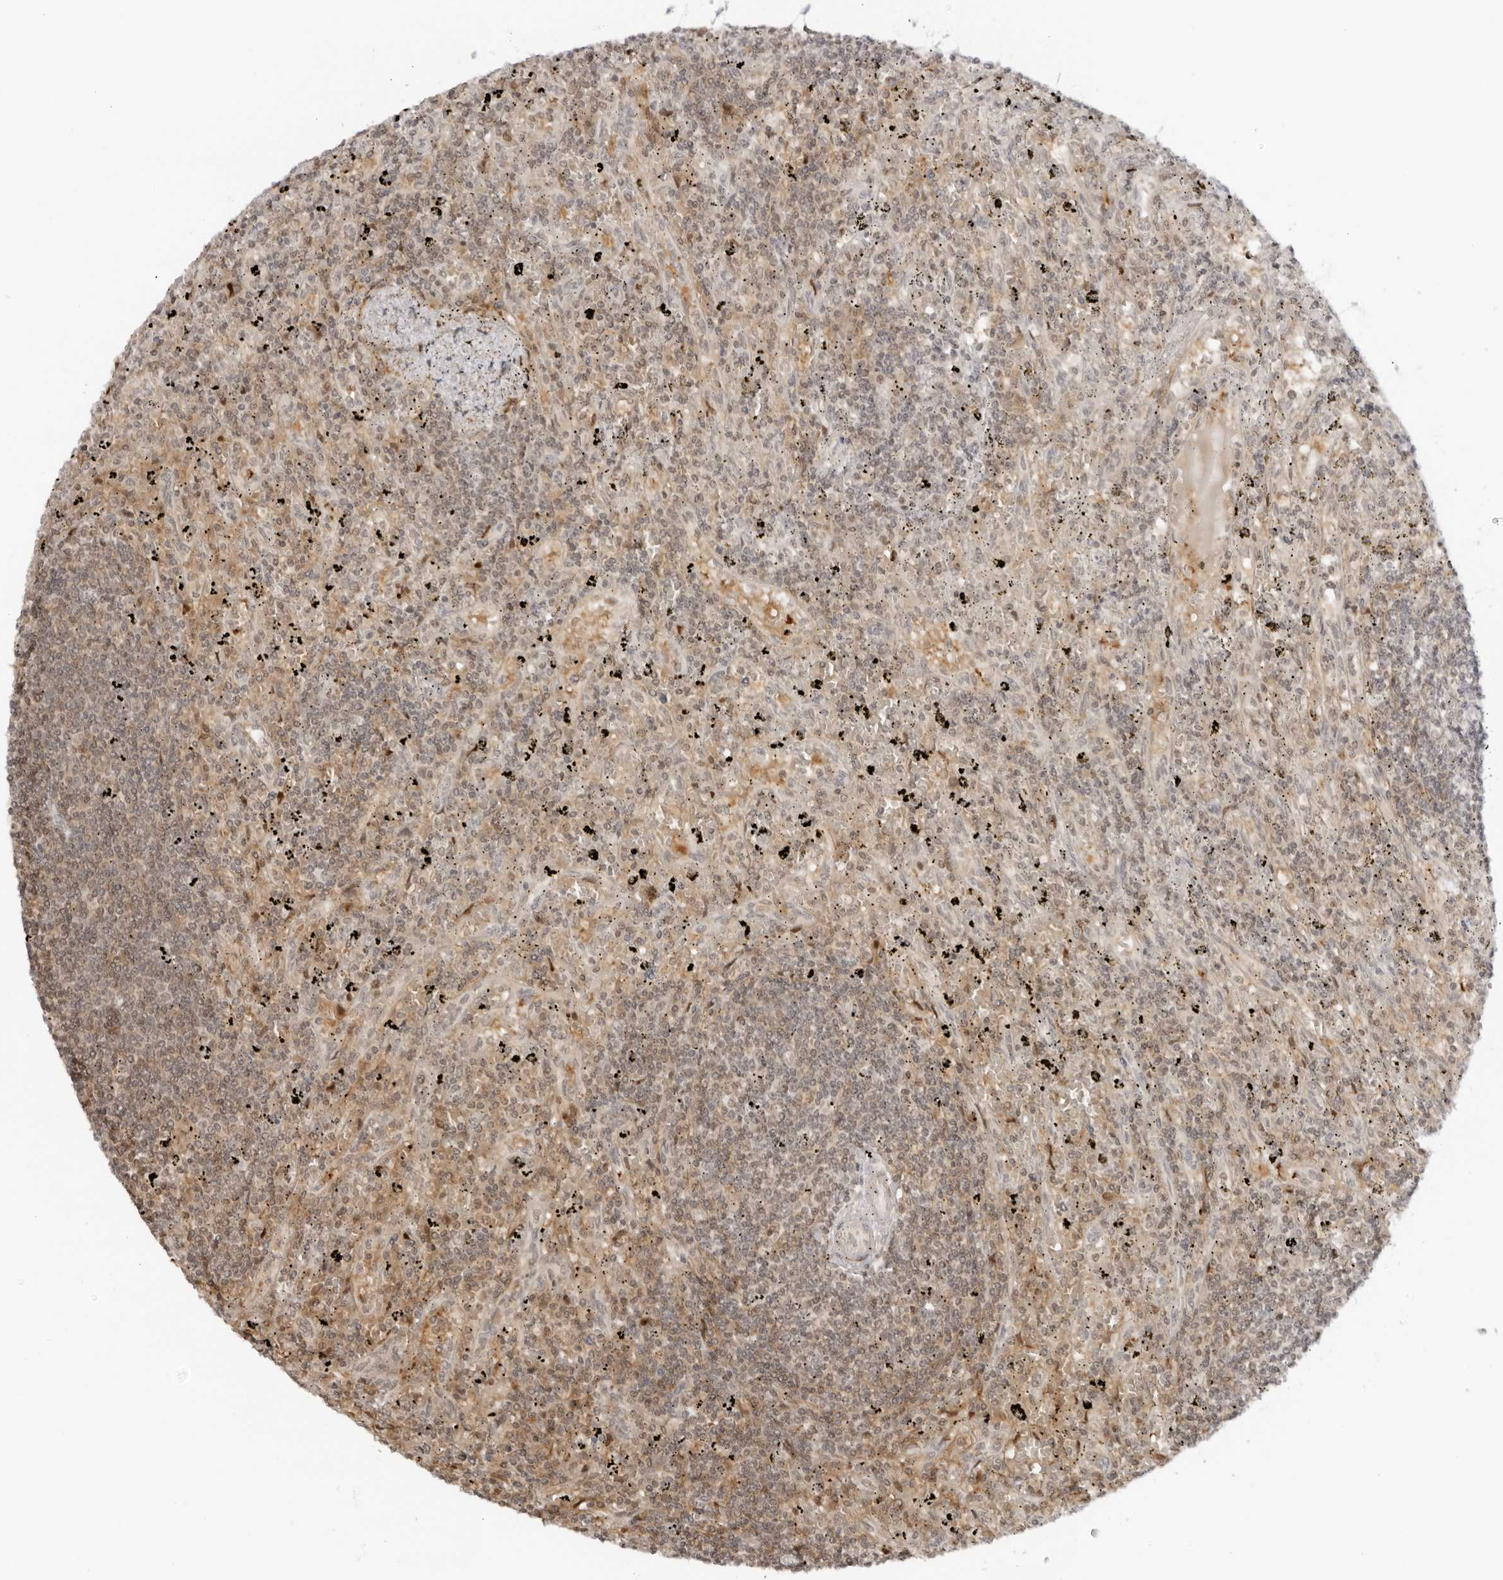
{"staining": {"intensity": "weak", "quantity": "<25%", "location": "cytoplasmic/membranous,nuclear"}, "tissue": "lymphoma", "cell_type": "Tumor cells", "image_type": "cancer", "snomed": [{"axis": "morphology", "description": "Malignant lymphoma, non-Hodgkin's type, Low grade"}, {"axis": "topography", "description": "Spleen"}], "caption": "Protein analysis of lymphoma demonstrates no significant expression in tumor cells.", "gene": "RNF146", "patient": {"sex": "male", "age": 76}}